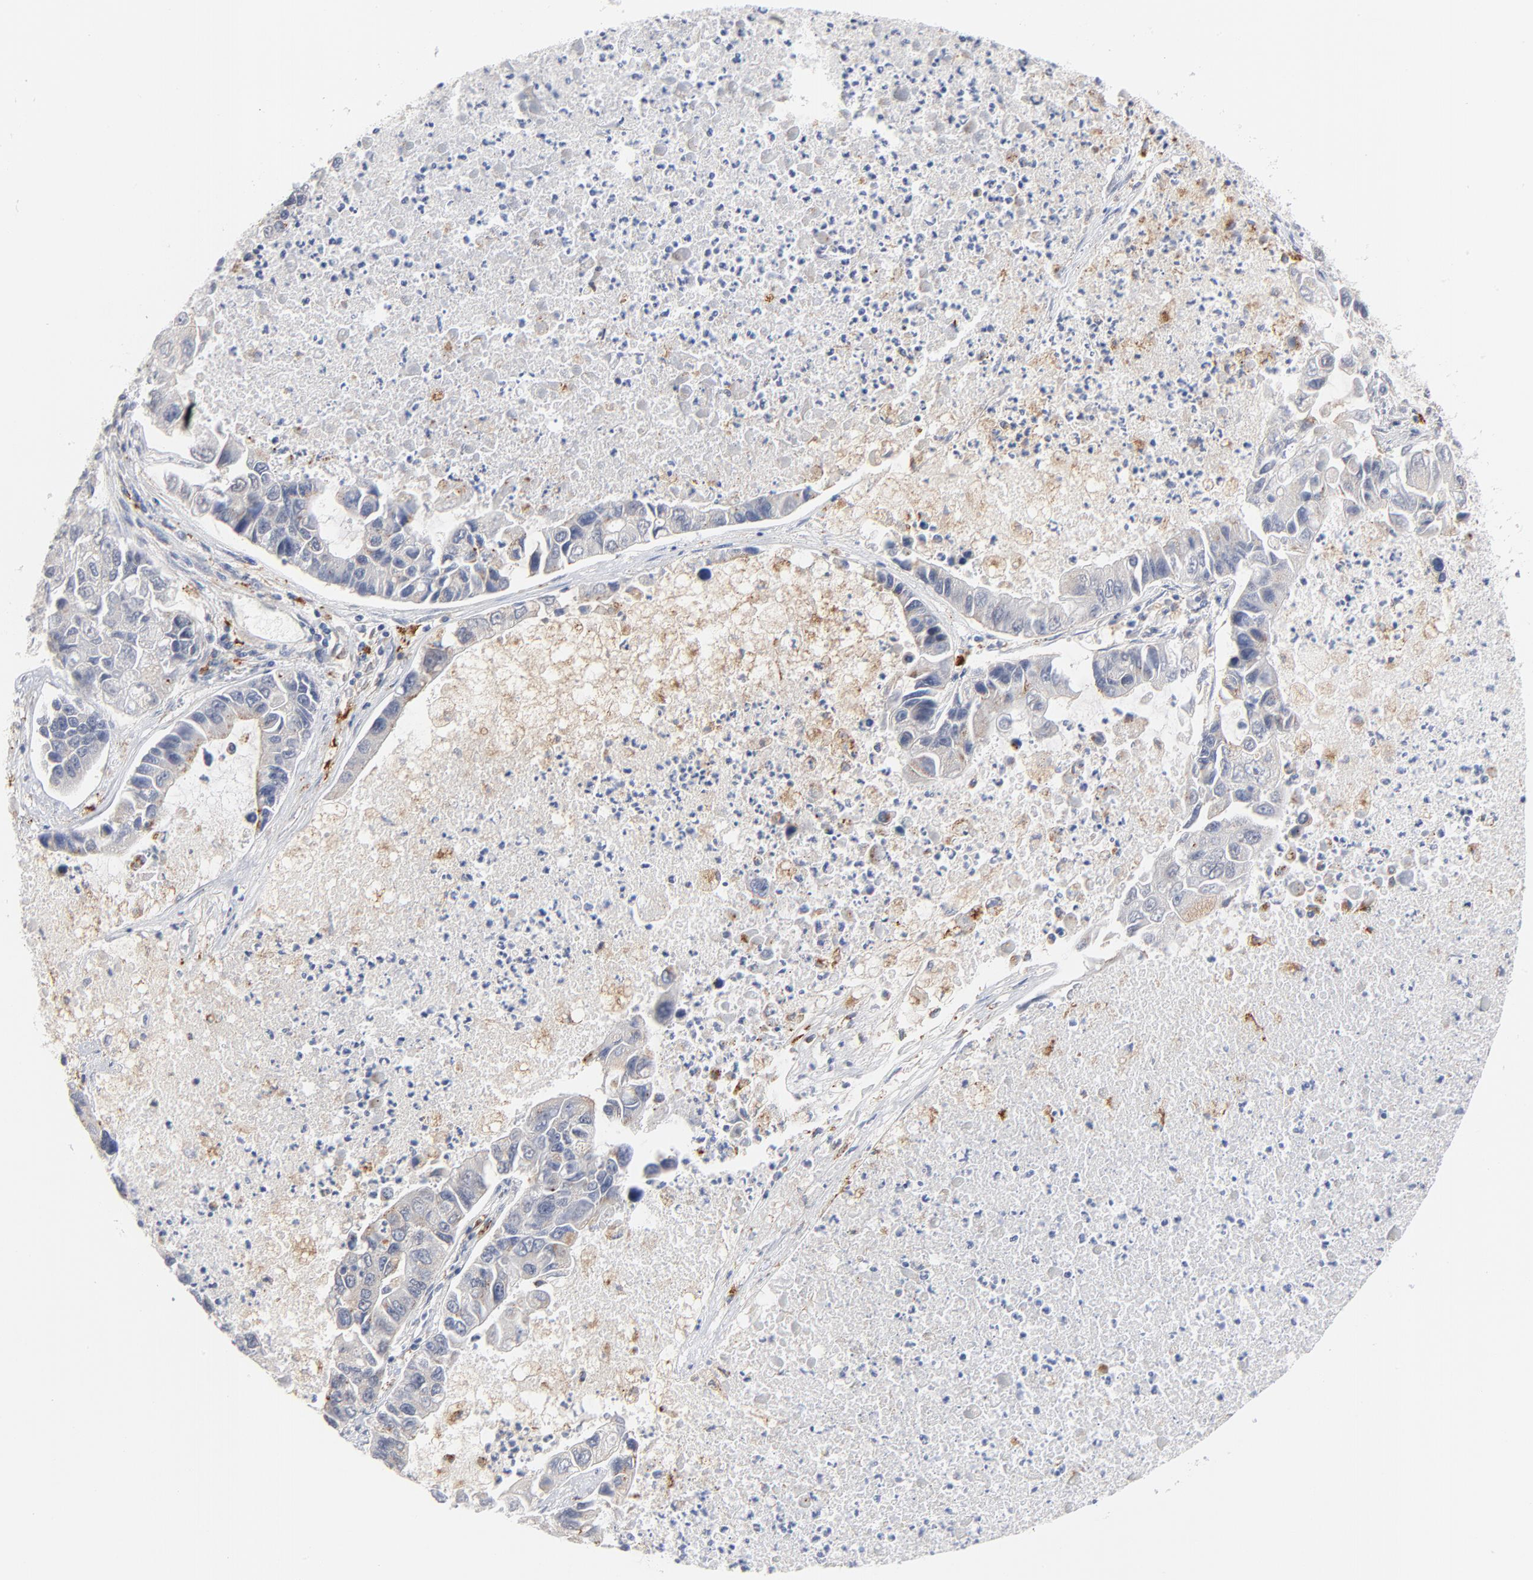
{"staining": {"intensity": "weak", "quantity": "<25%", "location": "cytoplasmic/membranous"}, "tissue": "lung cancer", "cell_type": "Tumor cells", "image_type": "cancer", "snomed": [{"axis": "morphology", "description": "Adenocarcinoma, NOS"}, {"axis": "topography", "description": "Lung"}], "caption": "This histopathology image is of lung cancer (adenocarcinoma) stained with immunohistochemistry (IHC) to label a protein in brown with the nuclei are counter-stained blue. There is no staining in tumor cells.", "gene": "LTBP2", "patient": {"sex": "female", "age": 51}}